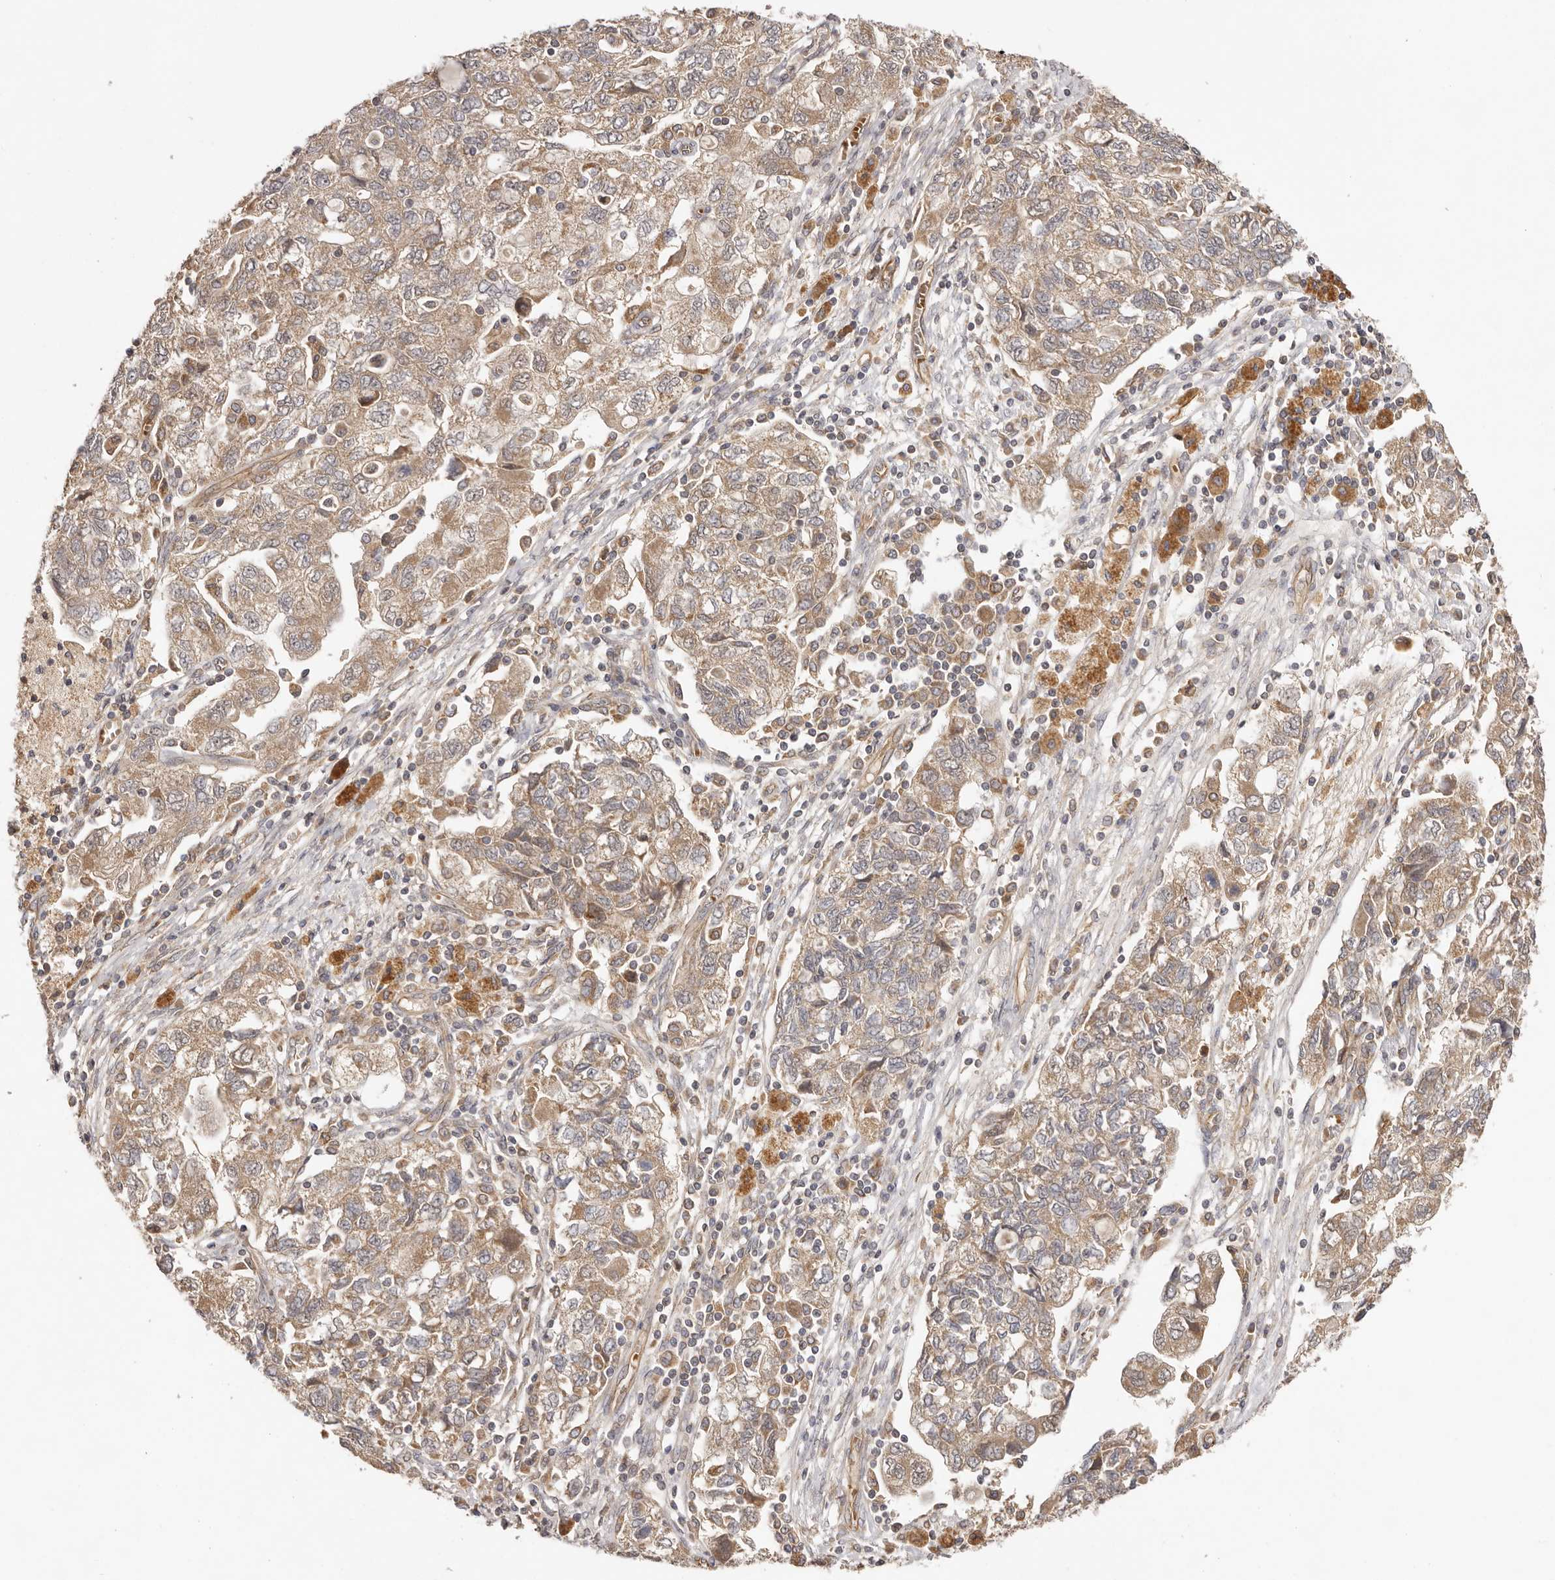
{"staining": {"intensity": "weak", "quantity": ">75%", "location": "cytoplasmic/membranous"}, "tissue": "ovarian cancer", "cell_type": "Tumor cells", "image_type": "cancer", "snomed": [{"axis": "morphology", "description": "Carcinoma, NOS"}, {"axis": "morphology", "description": "Cystadenocarcinoma, serous, NOS"}, {"axis": "topography", "description": "Ovary"}], "caption": "Weak cytoplasmic/membranous expression is identified in approximately >75% of tumor cells in ovarian serous cystadenocarcinoma.", "gene": "UBR2", "patient": {"sex": "female", "age": 69}}